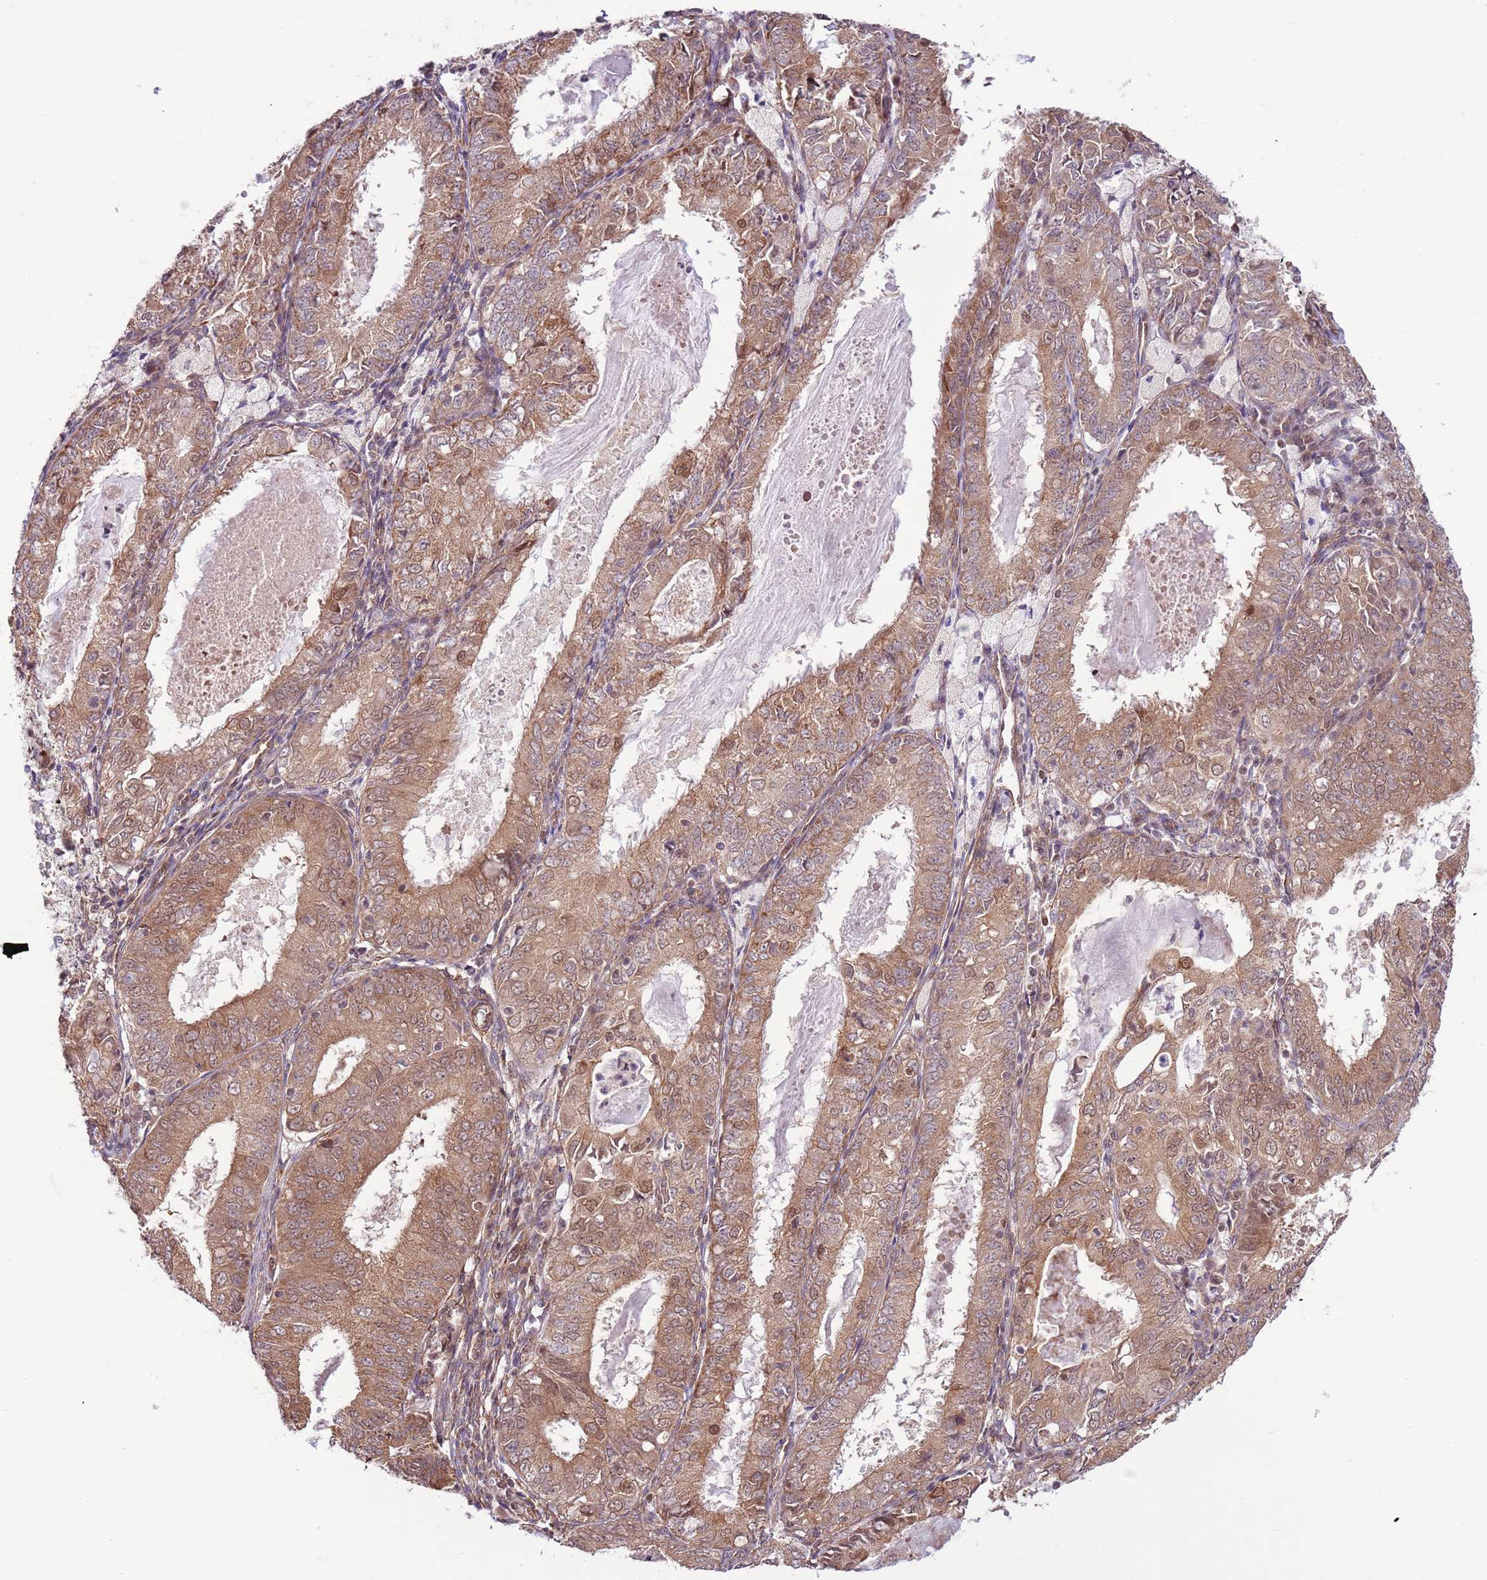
{"staining": {"intensity": "moderate", "quantity": ">75%", "location": "cytoplasmic/membranous,nuclear"}, "tissue": "endometrial cancer", "cell_type": "Tumor cells", "image_type": "cancer", "snomed": [{"axis": "morphology", "description": "Adenocarcinoma, NOS"}, {"axis": "topography", "description": "Endometrium"}], "caption": "DAB (3,3'-diaminobenzidine) immunohistochemical staining of endometrial cancer (adenocarcinoma) shows moderate cytoplasmic/membranous and nuclear protein staining in approximately >75% of tumor cells.", "gene": "DCAF4", "patient": {"sex": "female", "age": 57}}